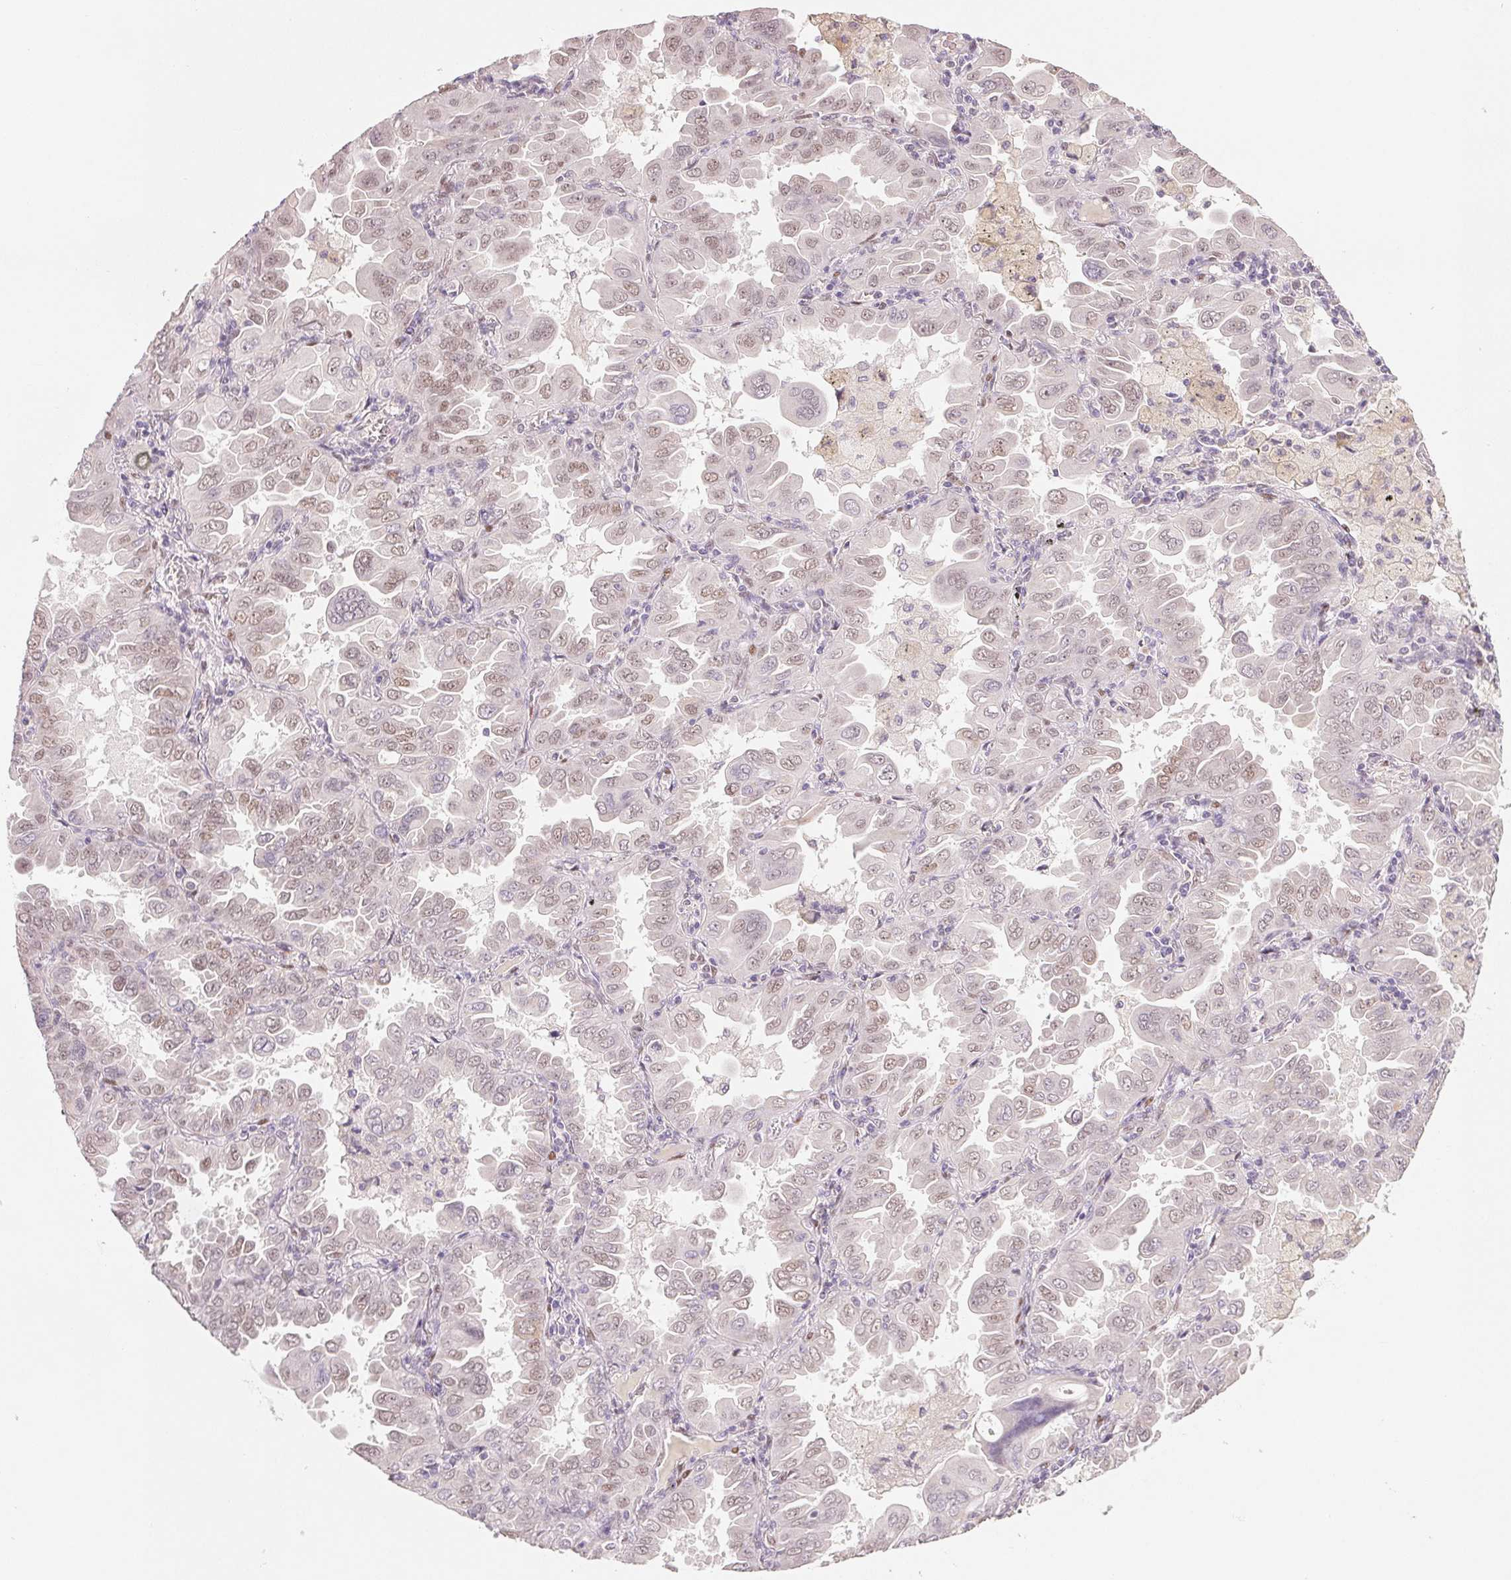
{"staining": {"intensity": "weak", "quantity": "25%-75%", "location": "nuclear"}, "tissue": "lung cancer", "cell_type": "Tumor cells", "image_type": "cancer", "snomed": [{"axis": "morphology", "description": "Adenocarcinoma, NOS"}, {"axis": "topography", "description": "Lung"}], "caption": "Immunohistochemical staining of human lung cancer (adenocarcinoma) reveals low levels of weak nuclear staining in approximately 25%-75% of tumor cells.", "gene": "SMARCD3", "patient": {"sex": "male", "age": 64}}